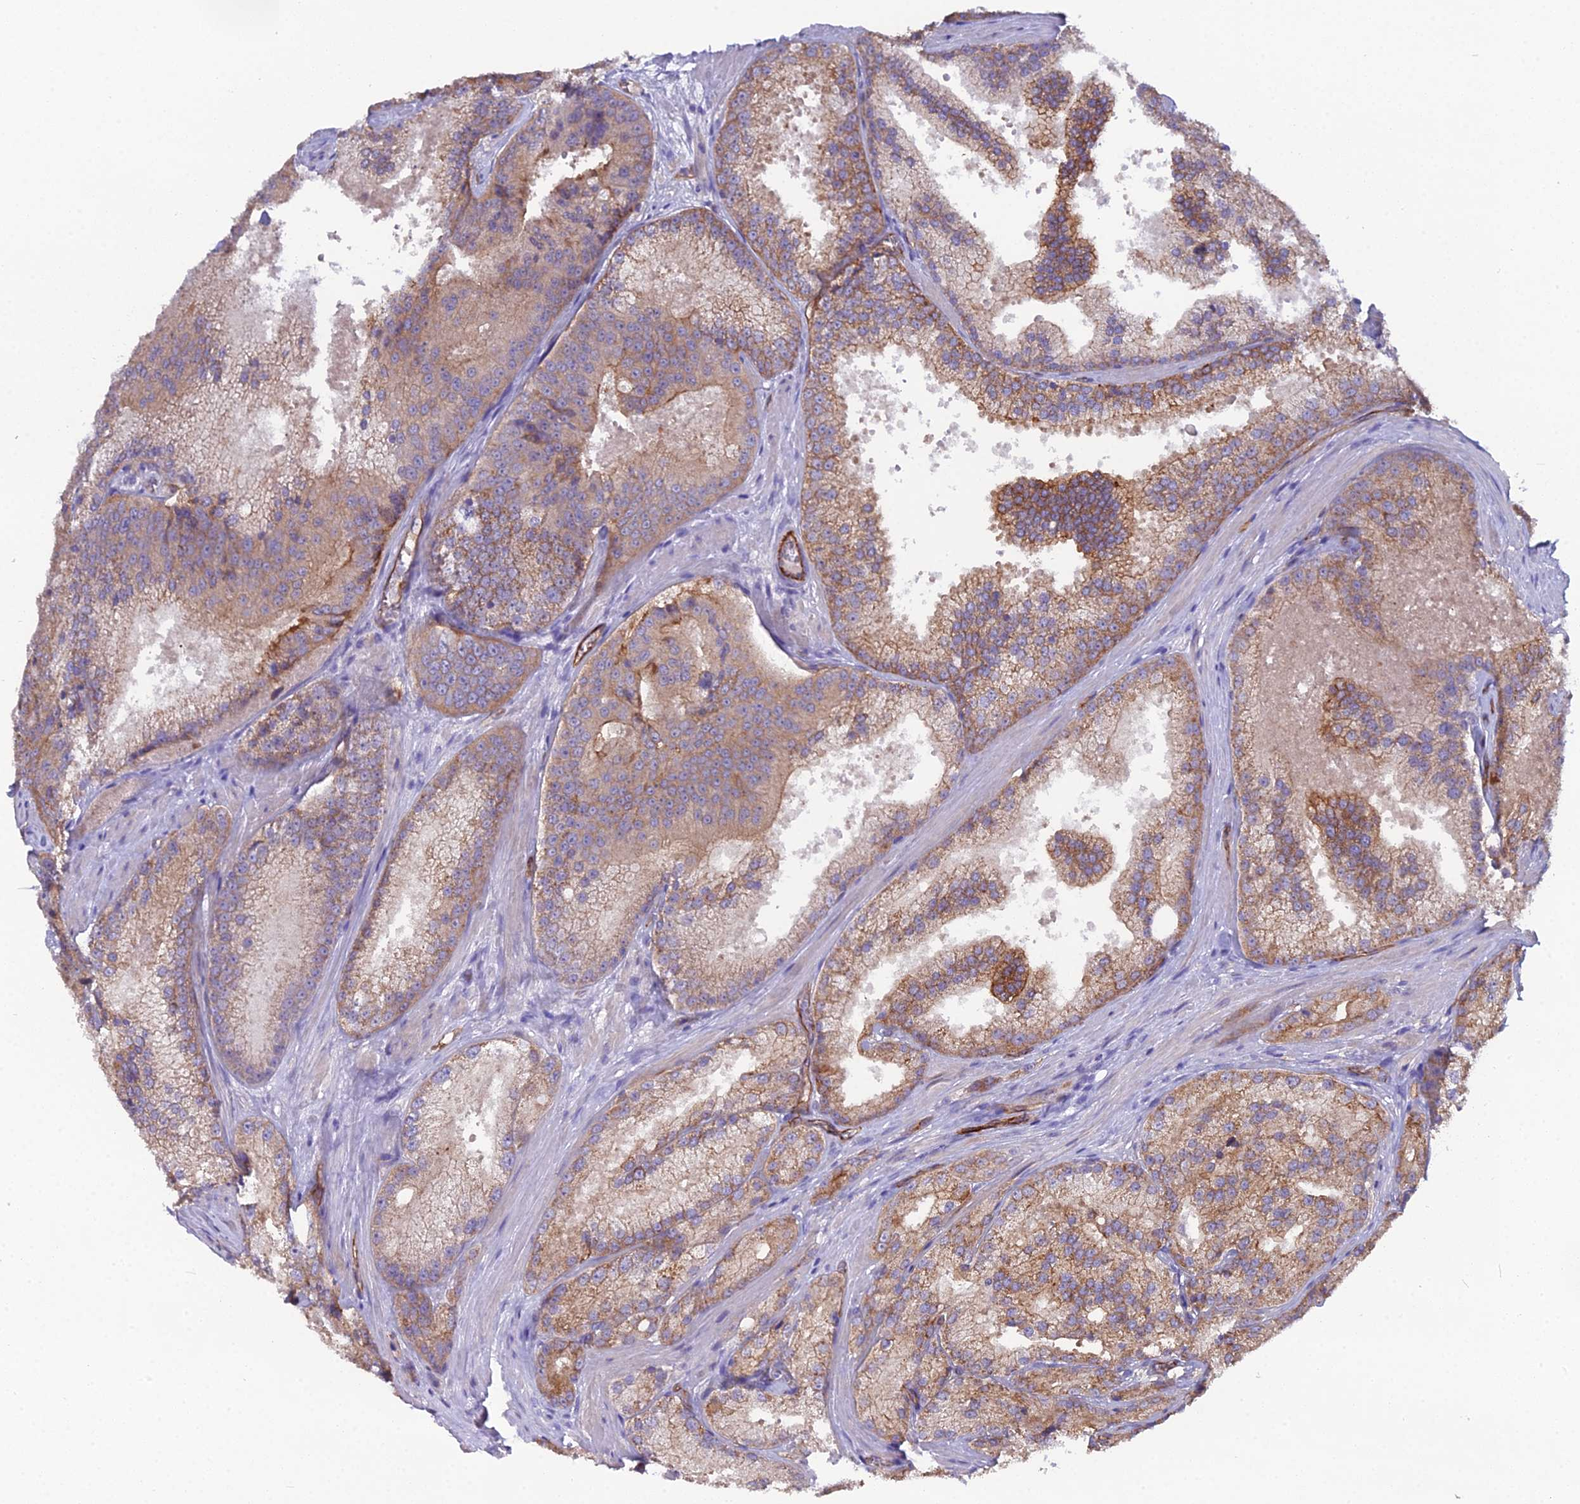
{"staining": {"intensity": "moderate", "quantity": ">75%", "location": "cytoplasmic/membranous"}, "tissue": "prostate cancer", "cell_type": "Tumor cells", "image_type": "cancer", "snomed": [{"axis": "morphology", "description": "Adenocarcinoma, High grade"}, {"axis": "topography", "description": "Prostate"}], "caption": "Adenocarcinoma (high-grade) (prostate) stained for a protein exhibits moderate cytoplasmic/membranous positivity in tumor cells.", "gene": "CFAP47", "patient": {"sex": "male", "age": 61}}